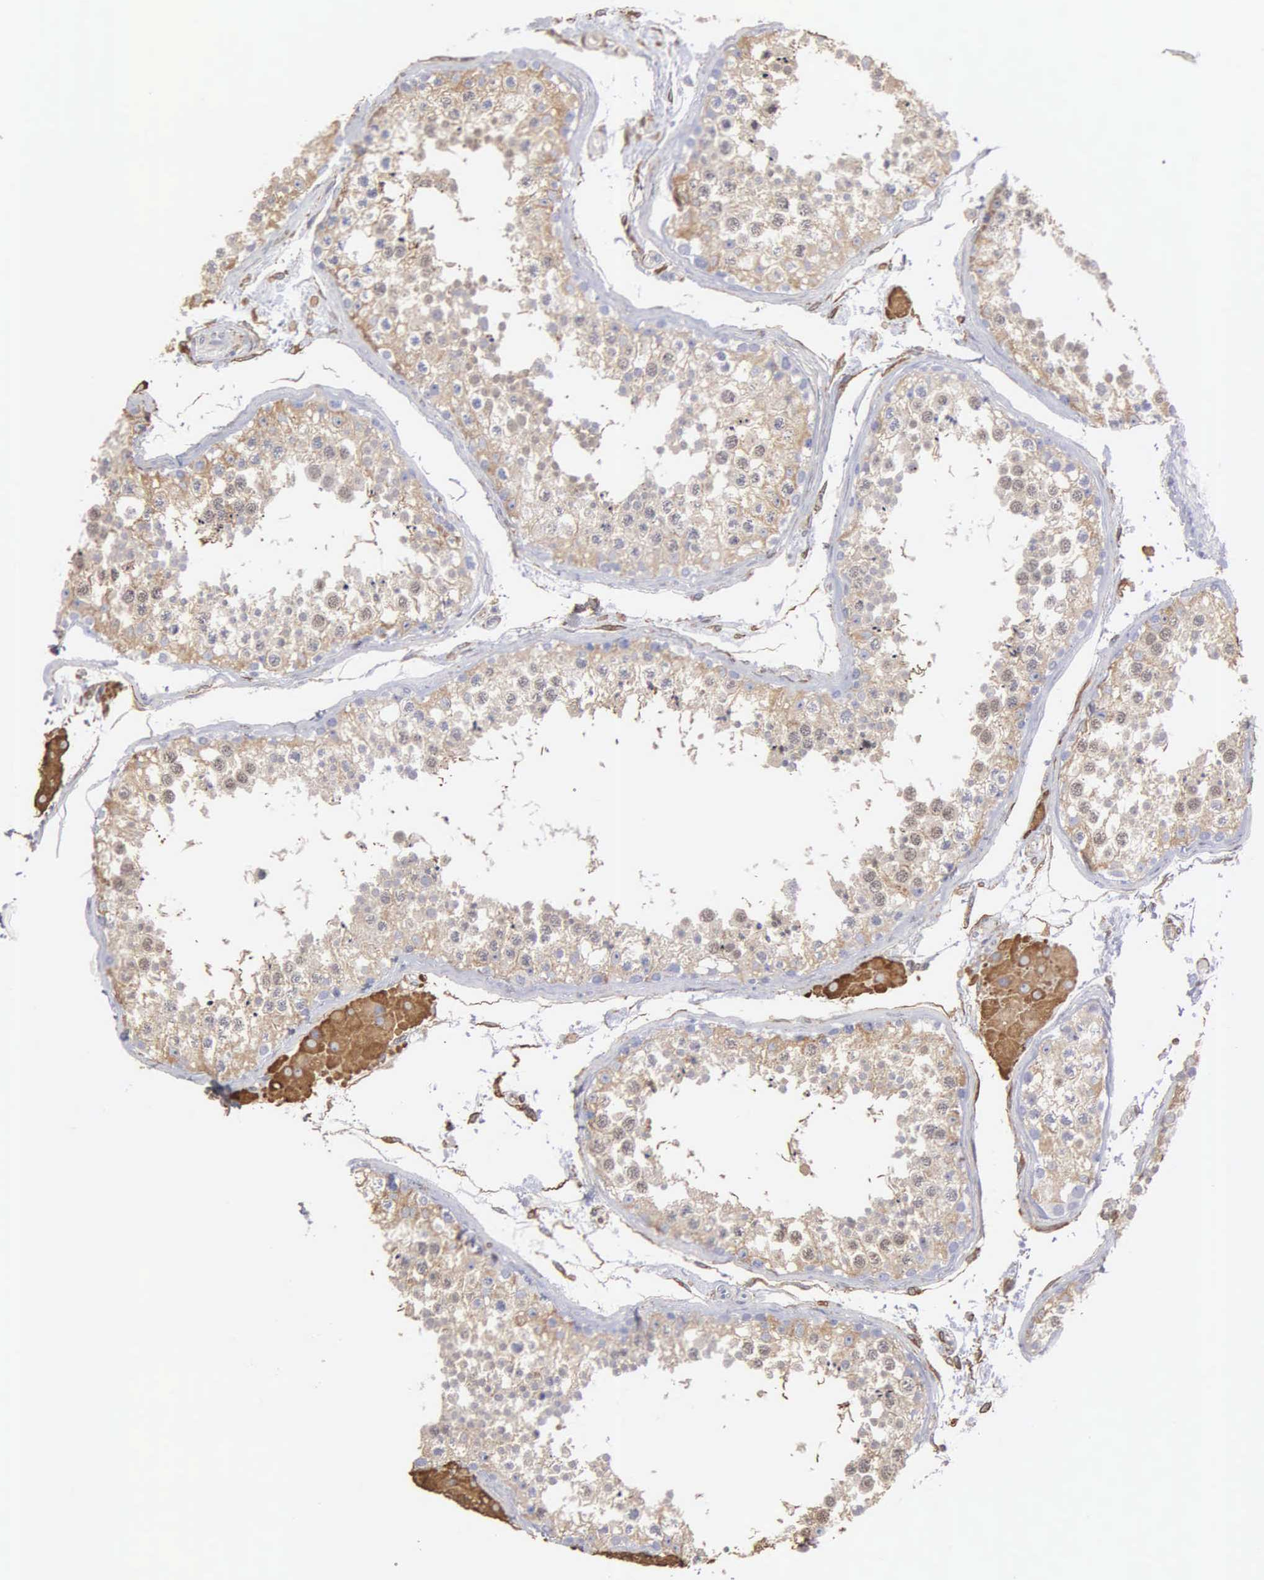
{"staining": {"intensity": "weak", "quantity": "25%-75%", "location": "cytoplasmic/membranous"}, "tissue": "testis", "cell_type": "Cells in seminiferous ducts", "image_type": "normal", "snomed": [{"axis": "morphology", "description": "Normal tissue, NOS"}, {"axis": "topography", "description": "Testis"}], "caption": "Immunohistochemical staining of unremarkable testis exhibits 25%-75% levels of weak cytoplasmic/membranous protein staining in approximately 25%-75% of cells in seminiferous ducts.", "gene": "LIN52", "patient": {"sex": "male", "age": 57}}